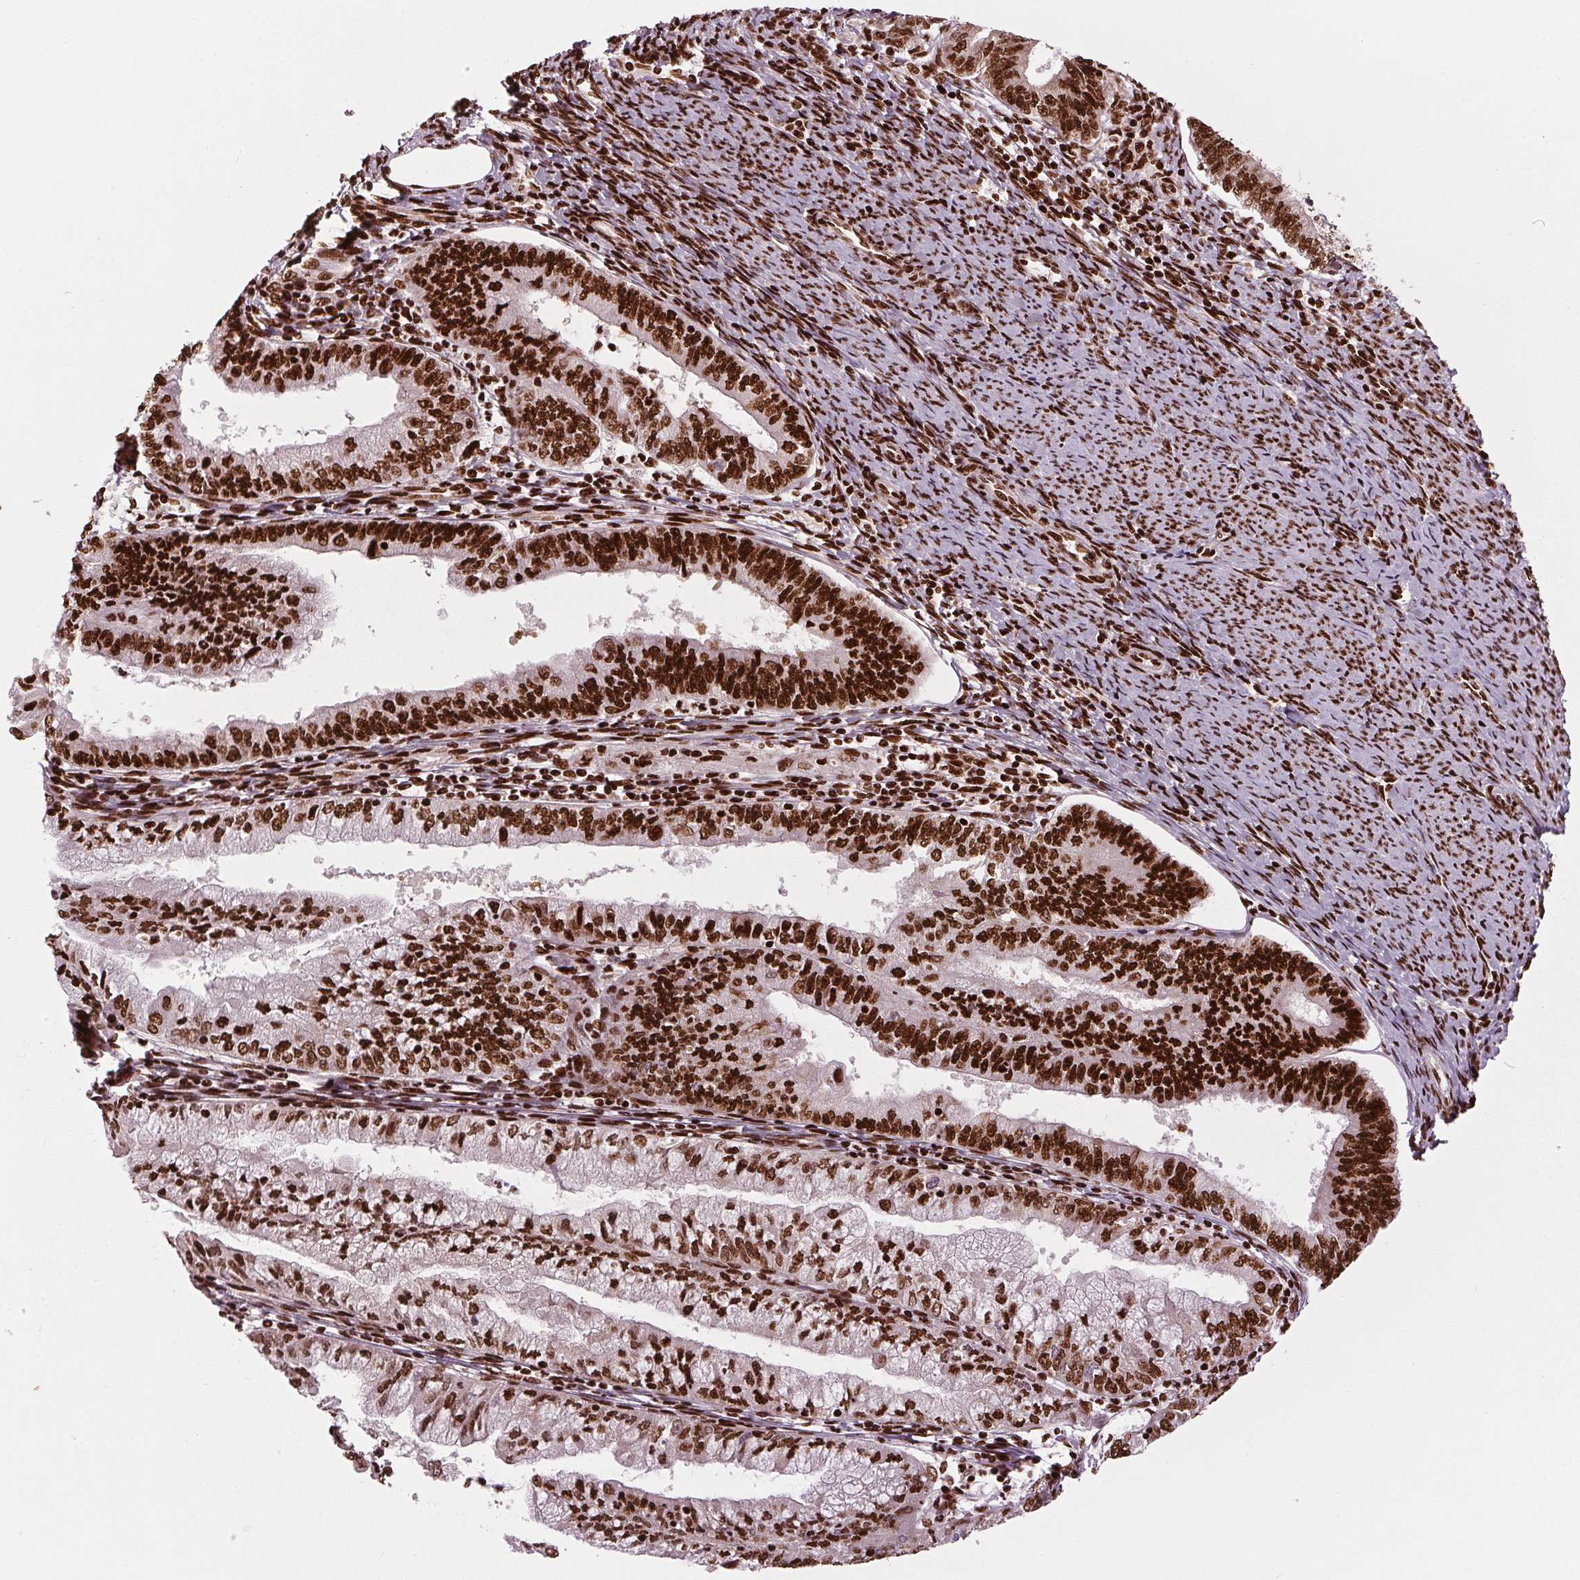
{"staining": {"intensity": "strong", "quantity": ">75%", "location": "nuclear"}, "tissue": "endometrial cancer", "cell_type": "Tumor cells", "image_type": "cancer", "snomed": [{"axis": "morphology", "description": "Adenocarcinoma, NOS"}, {"axis": "topography", "description": "Endometrium"}], "caption": "Protein expression analysis of endometrial adenocarcinoma exhibits strong nuclear positivity in approximately >75% of tumor cells.", "gene": "BRD4", "patient": {"sex": "female", "age": 55}}